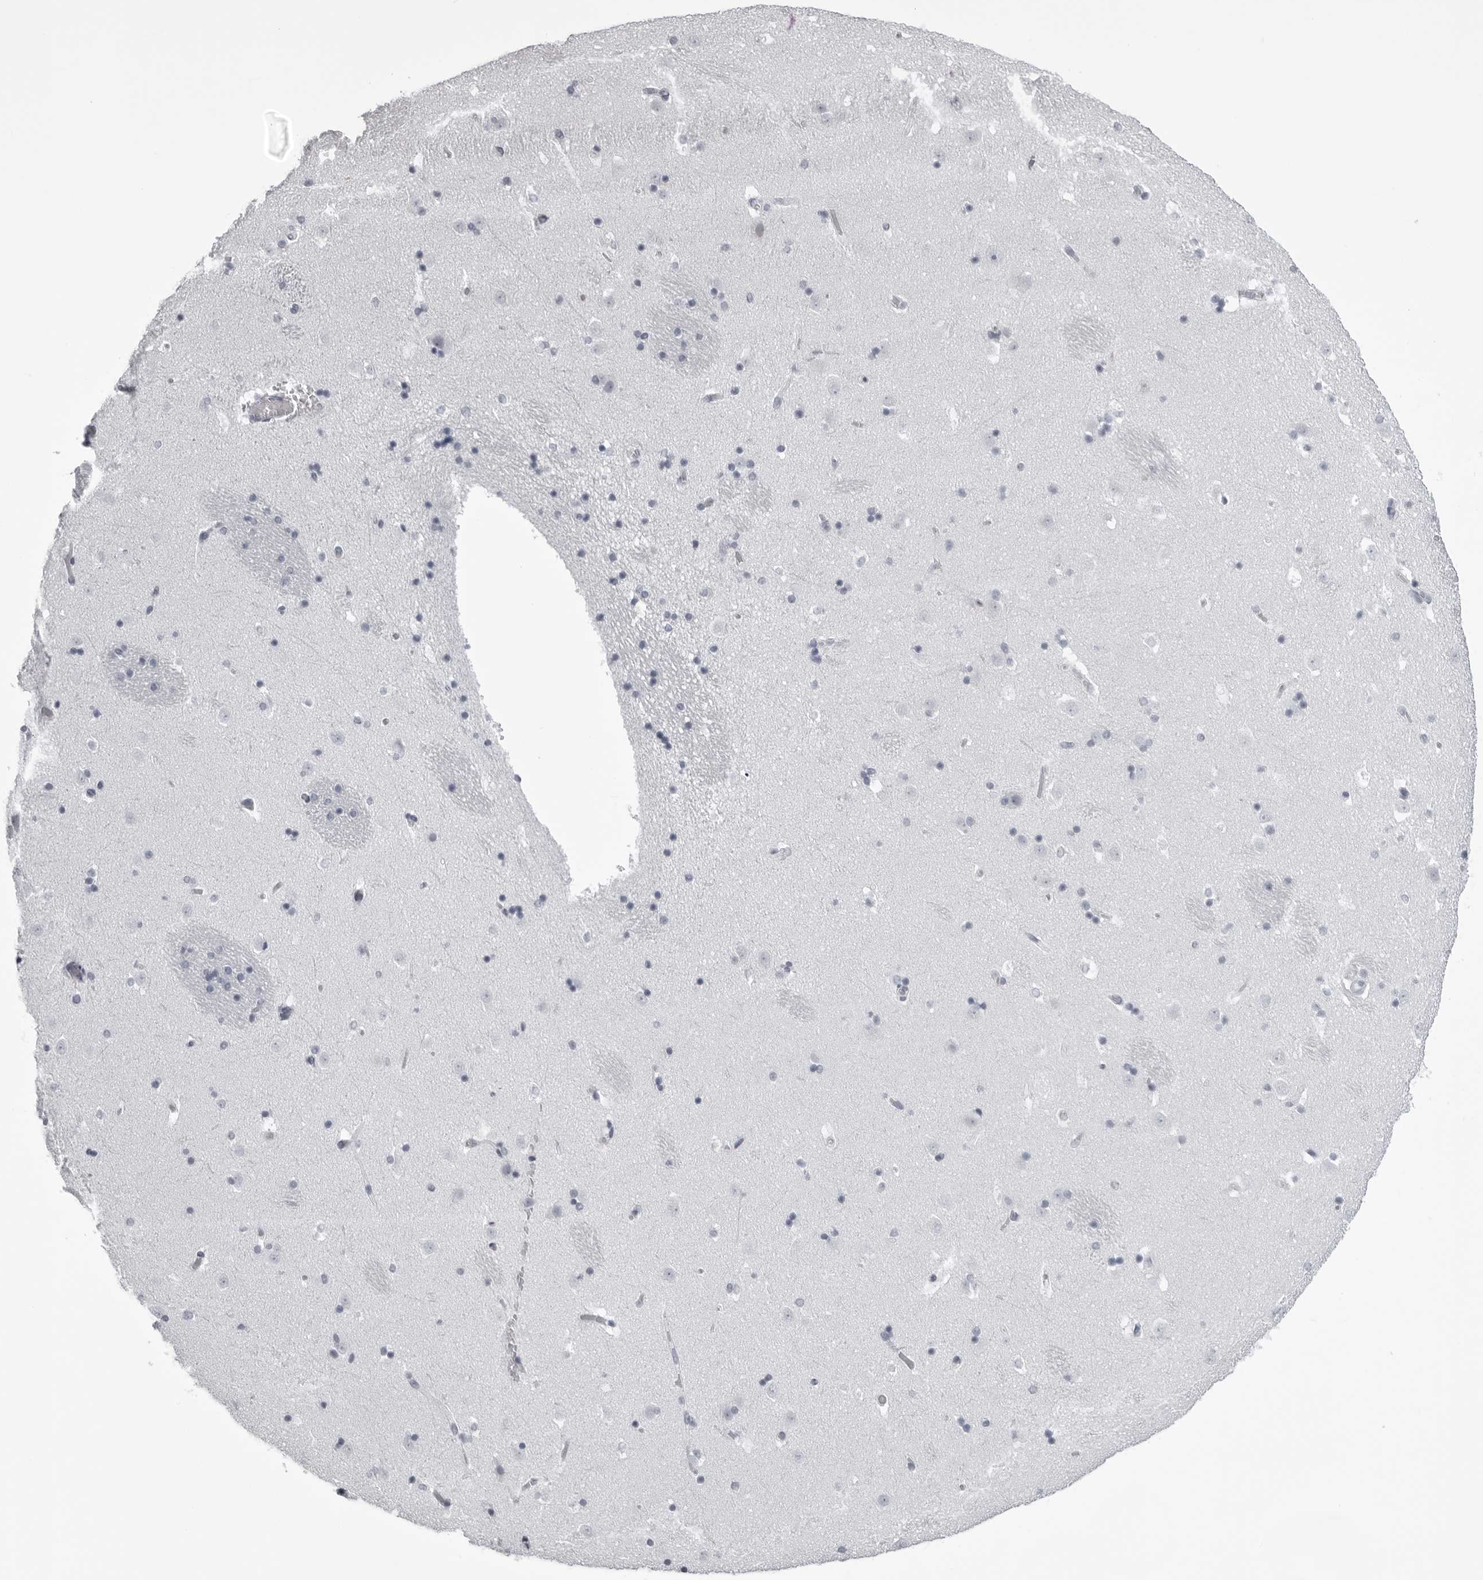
{"staining": {"intensity": "negative", "quantity": "none", "location": "none"}, "tissue": "caudate", "cell_type": "Glial cells", "image_type": "normal", "snomed": [{"axis": "morphology", "description": "Normal tissue, NOS"}, {"axis": "topography", "description": "Lateral ventricle wall"}], "caption": "High power microscopy histopathology image of an immunohistochemistry image of normal caudate, revealing no significant staining in glial cells.", "gene": "UROD", "patient": {"sex": "male", "age": 45}}